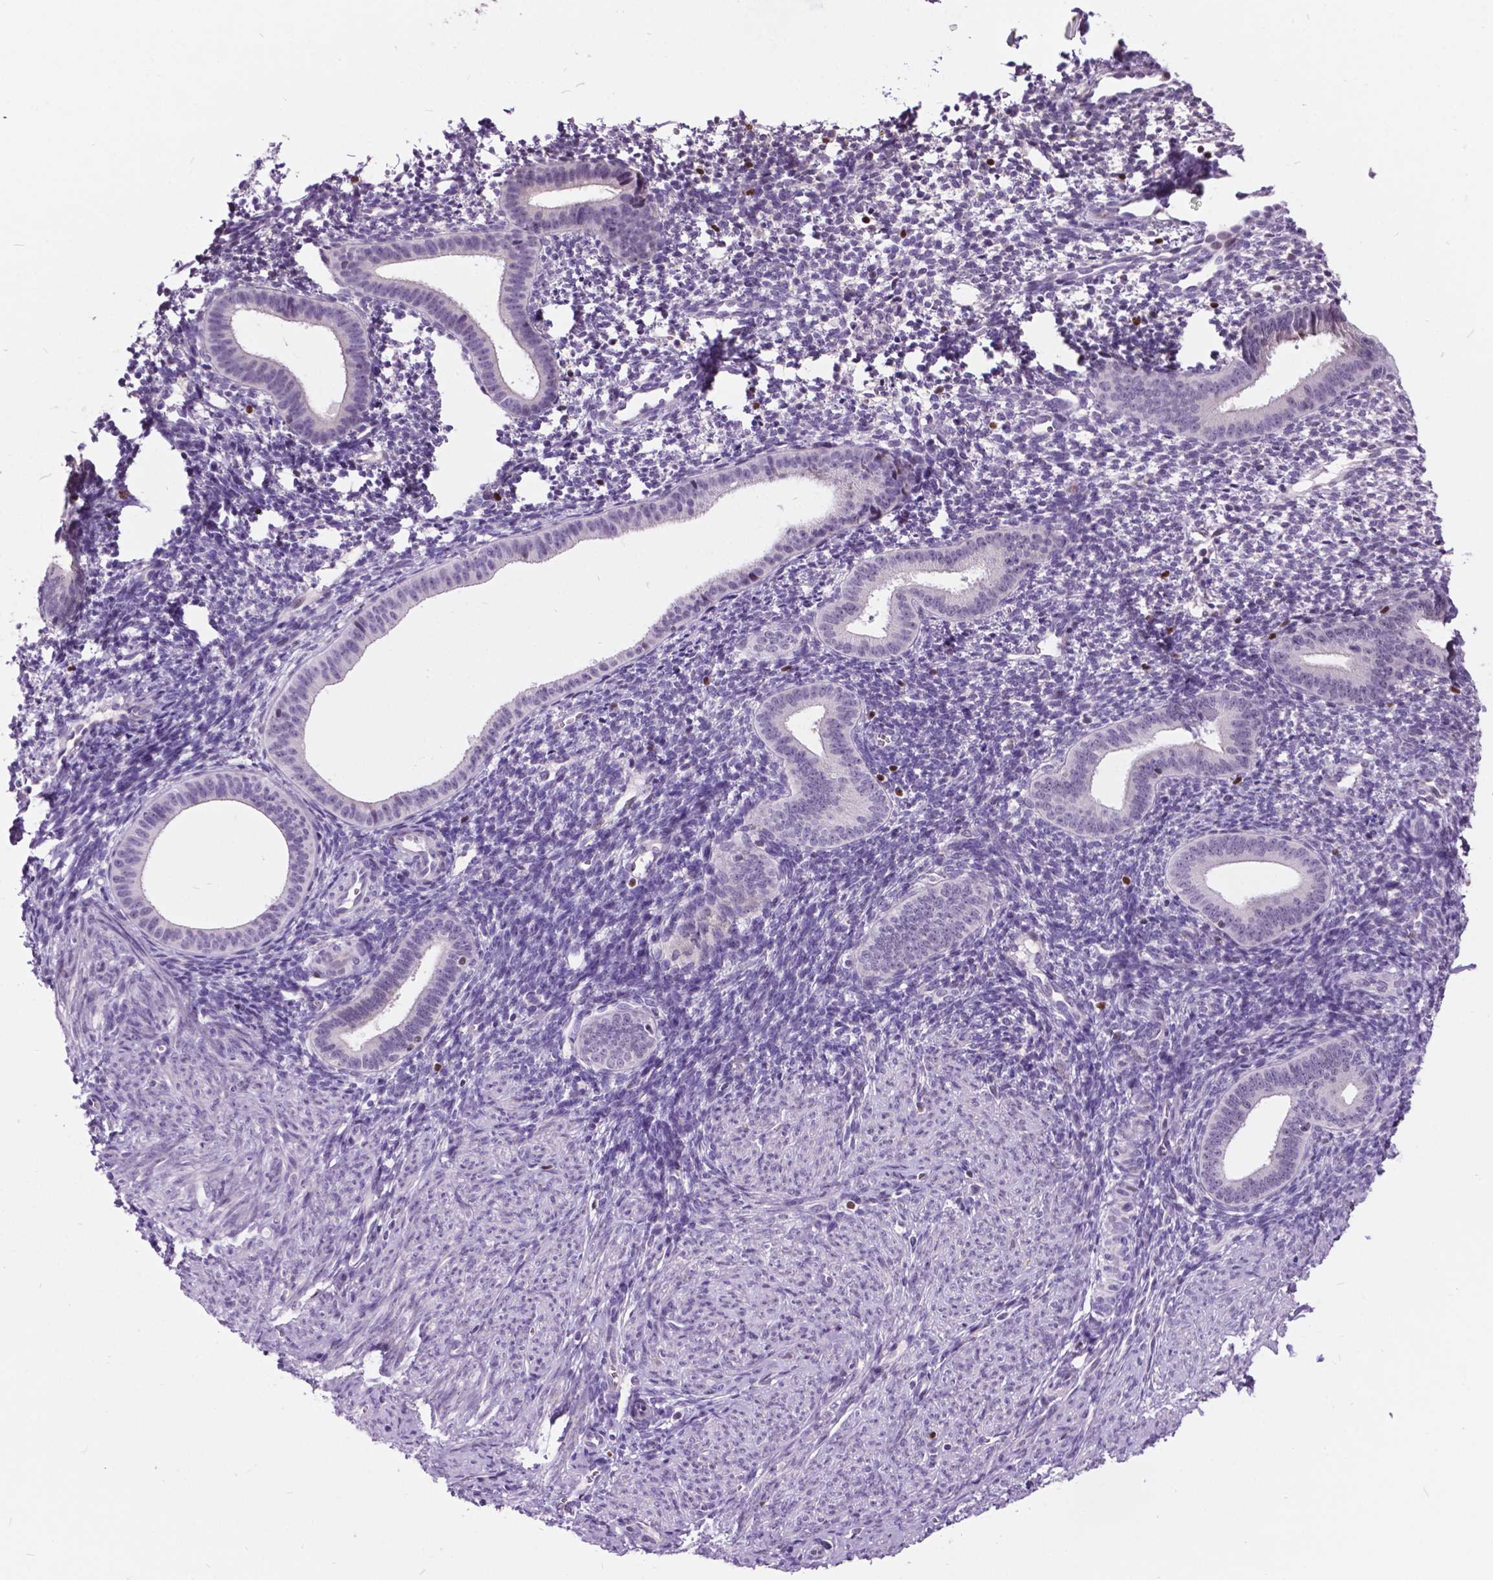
{"staining": {"intensity": "negative", "quantity": "none", "location": "none"}, "tissue": "endometrium", "cell_type": "Cells in endometrial stroma", "image_type": "normal", "snomed": [{"axis": "morphology", "description": "Normal tissue, NOS"}, {"axis": "topography", "description": "Endometrium"}], "caption": "This is an immunohistochemistry micrograph of normal human endometrium. There is no staining in cells in endometrial stroma.", "gene": "DPF3", "patient": {"sex": "female", "age": 40}}